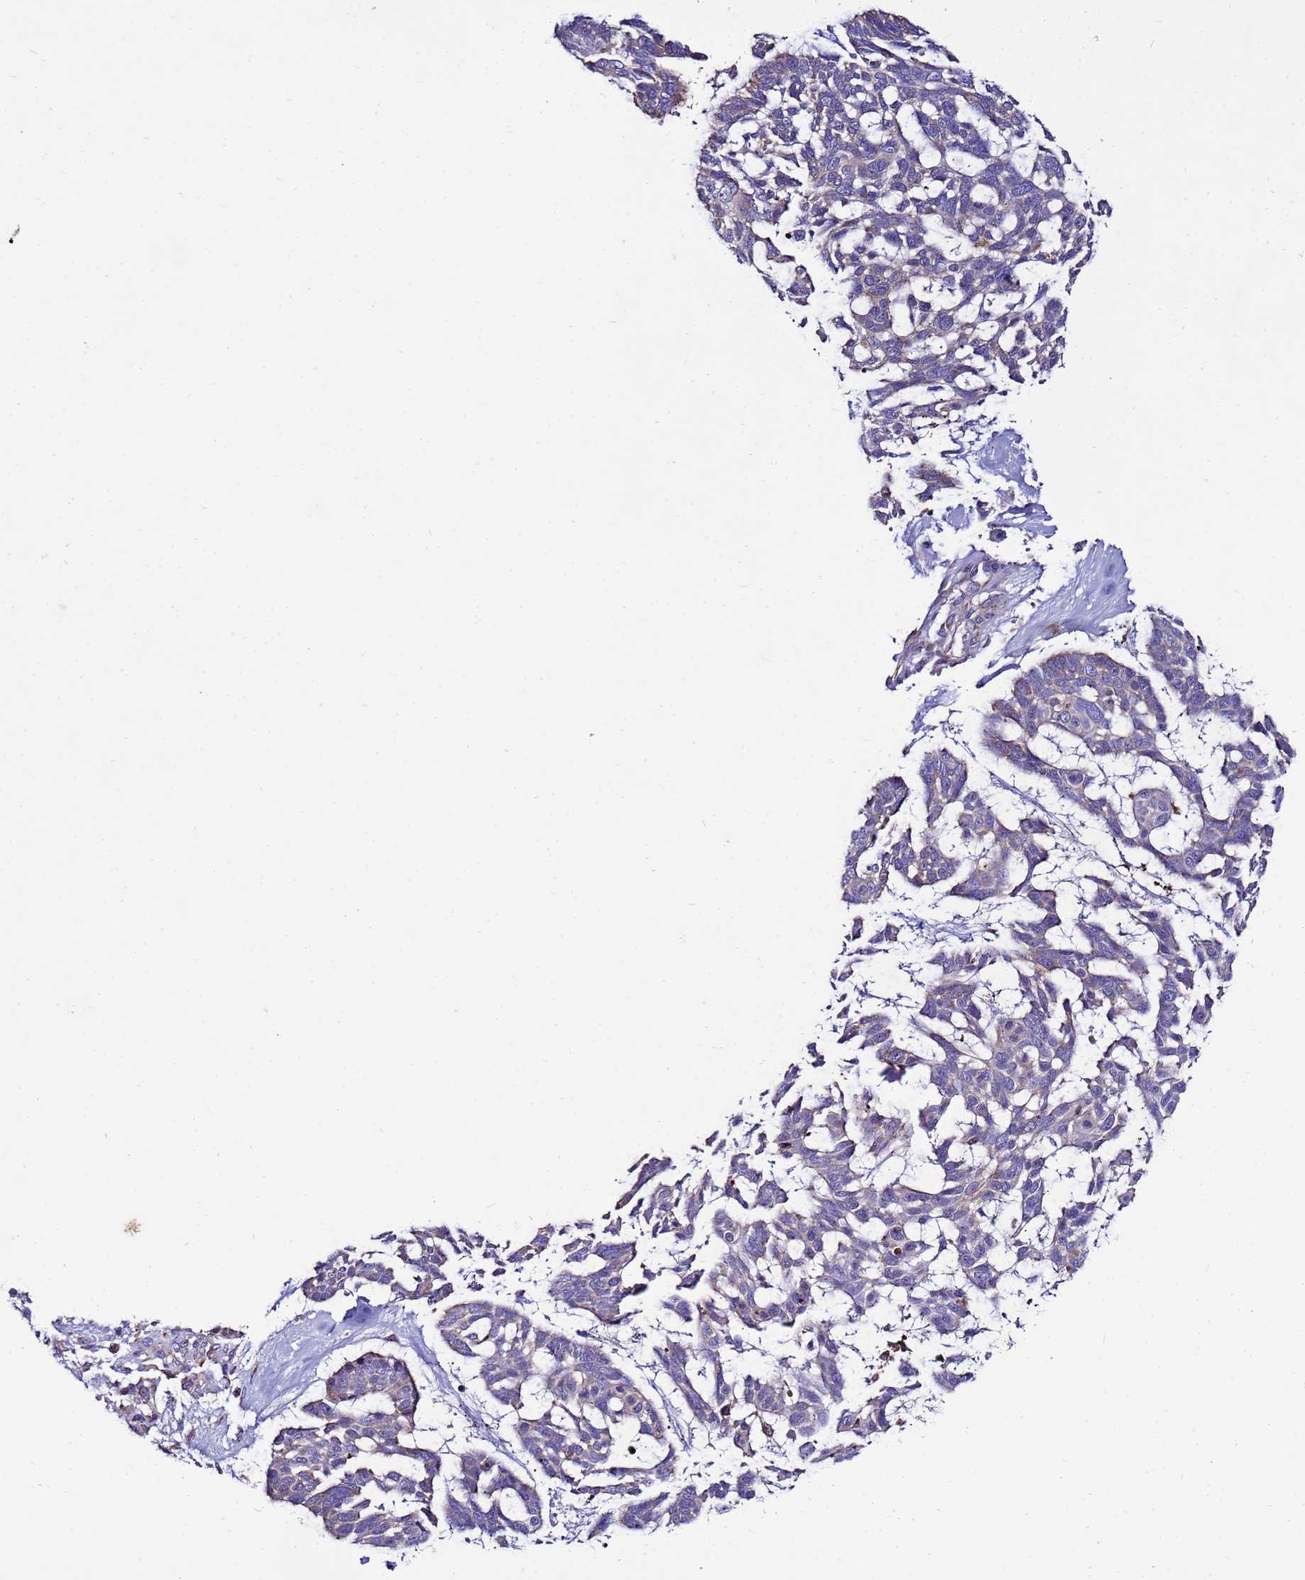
{"staining": {"intensity": "weak", "quantity": "25%-75%", "location": "cytoplasmic/membranous"}, "tissue": "skin cancer", "cell_type": "Tumor cells", "image_type": "cancer", "snomed": [{"axis": "morphology", "description": "Basal cell carcinoma"}, {"axis": "topography", "description": "Skin"}], "caption": "This is a micrograph of immunohistochemistry (IHC) staining of skin cancer (basal cell carcinoma), which shows weak expression in the cytoplasmic/membranous of tumor cells.", "gene": "ANTKMT", "patient": {"sex": "male", "age": 88}}